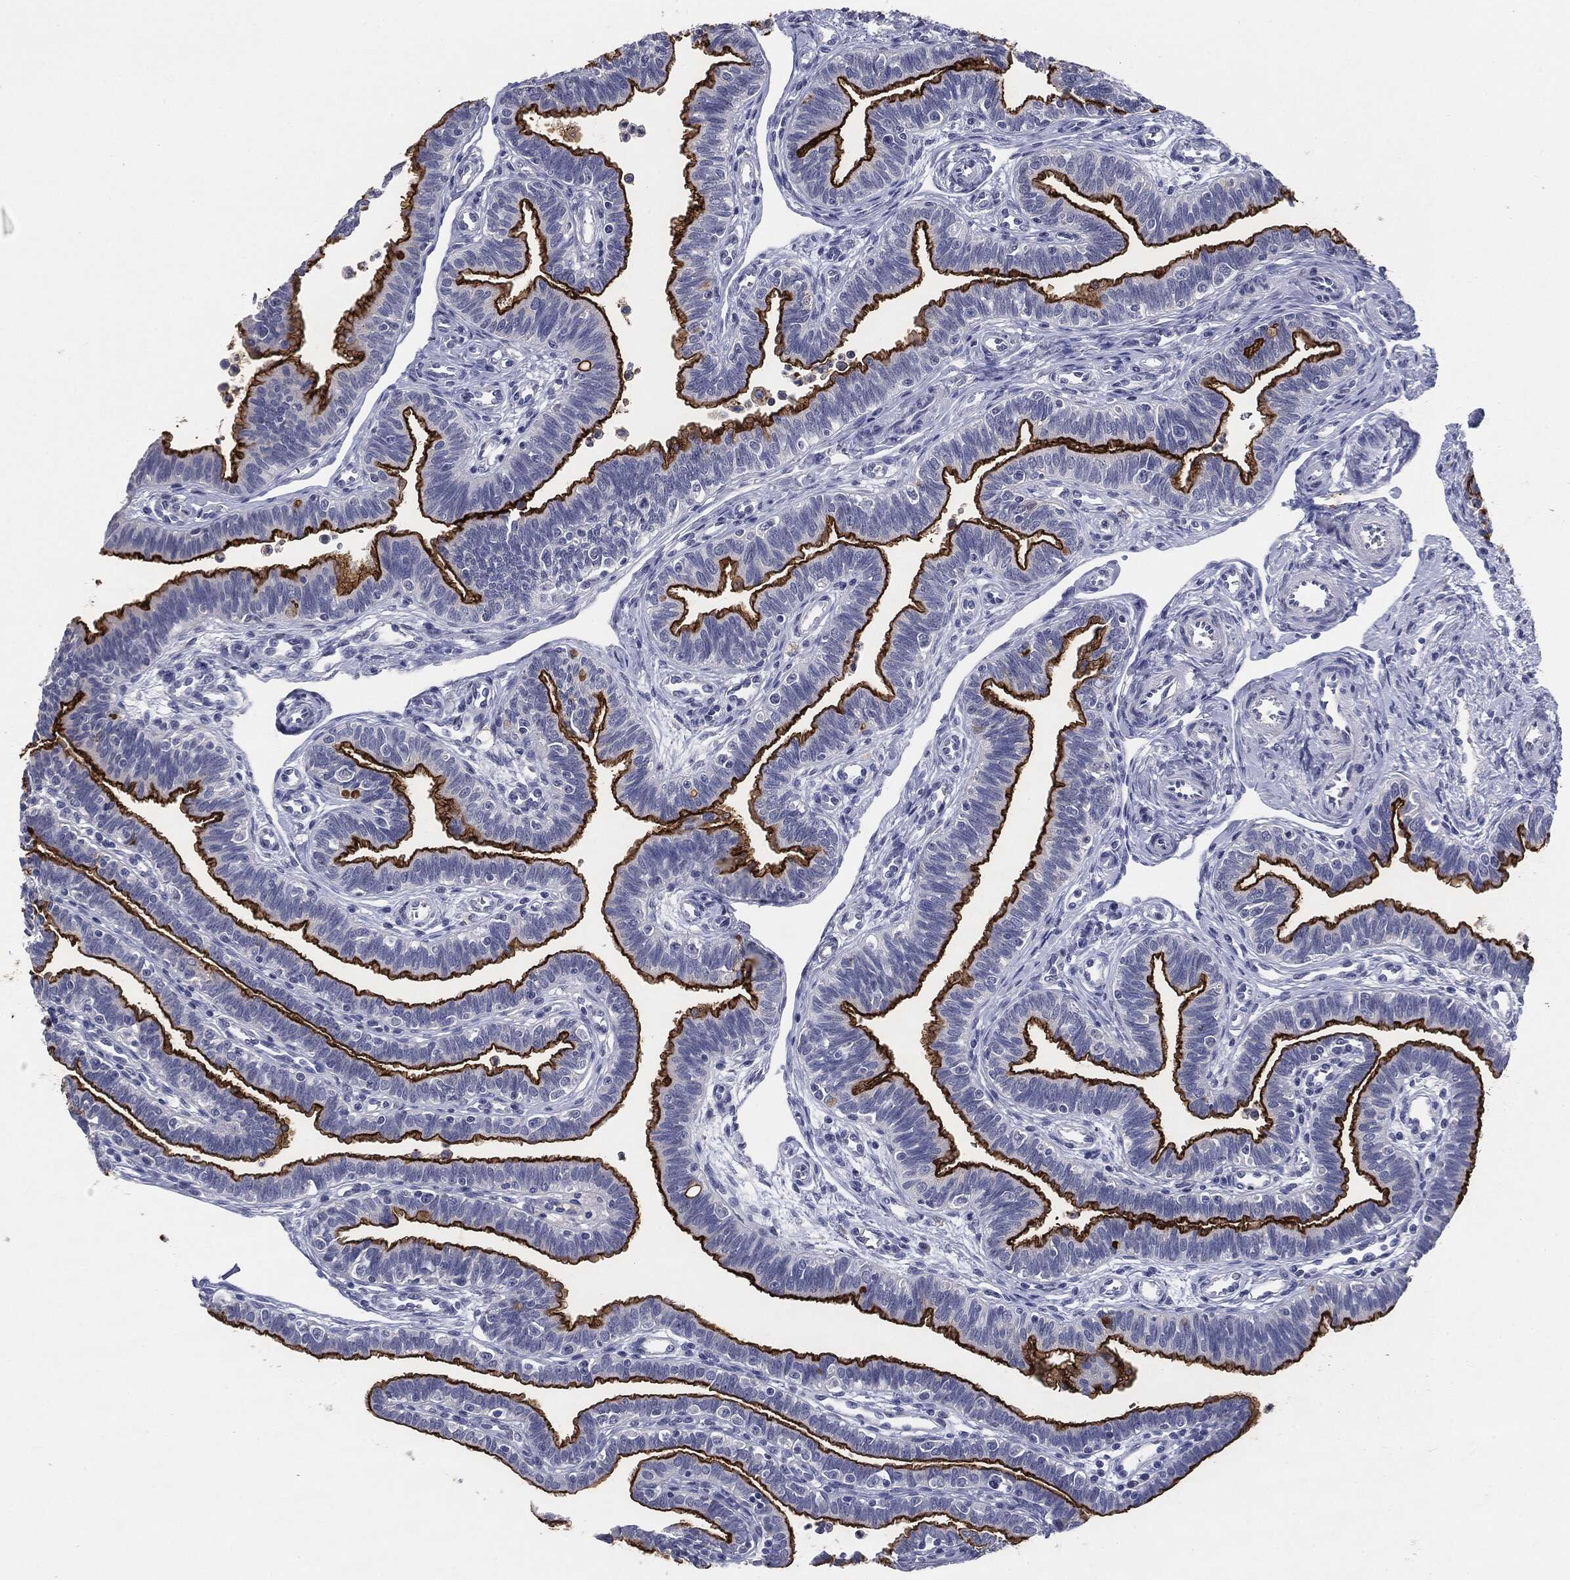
{"staining": {"intensity": "strong", "quantity": "25%-75%", "location": "cytoplasmic/membranous"}, "tissue": "fallopian tube", "cell_type": "Glandular cells", "image_type": "normal", "snomed": [{"axis": "morphology", "description": "Normal tissue, NOS"}, {"axis": "topography", "description": "Fallopian tube"}], "caption": "IHC image of unremarkable fallopian tube: fallopian tube stained using IHC displays high levels of strong protein expression localized specifically in the cytoplasmic/membranous of glandular cells, appearing as a cytoplasmic/membranous brown color.", "gene": "MUC1", "patient": {"sex": "female", "age": 36}}